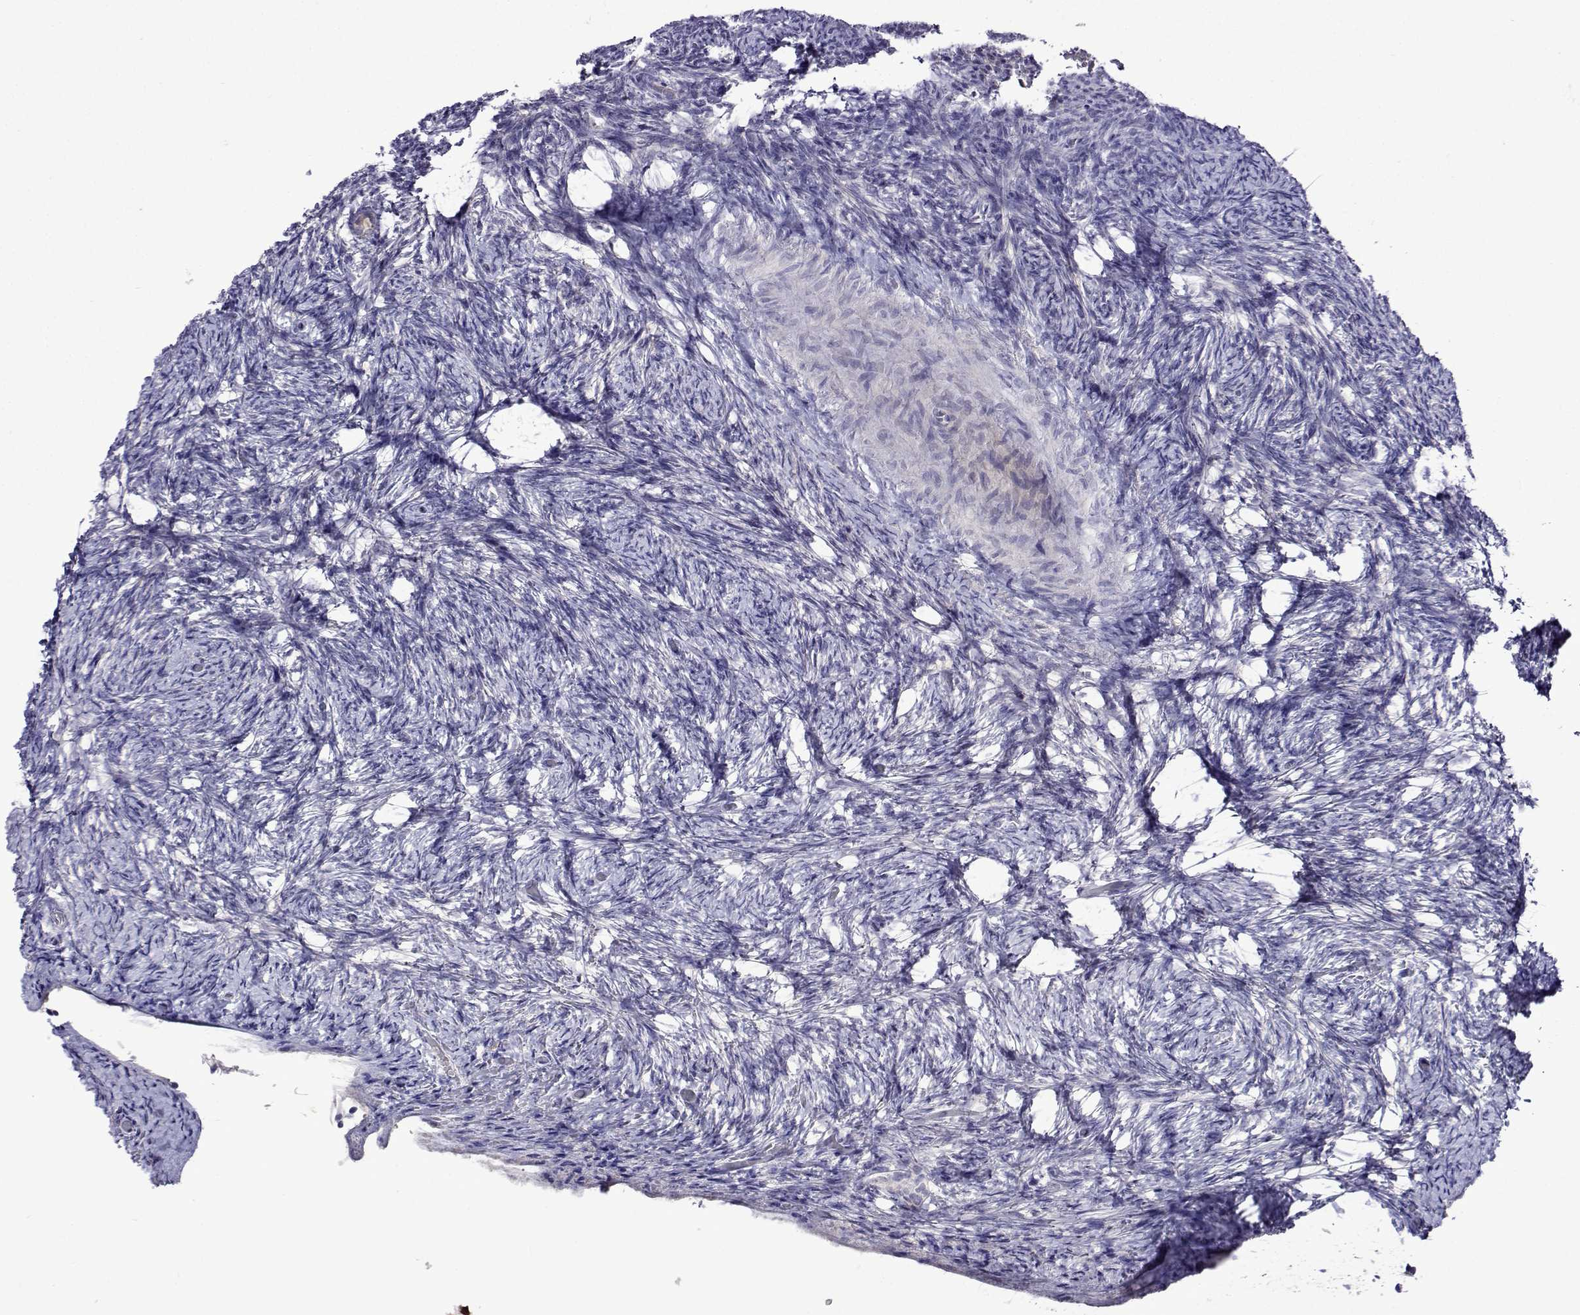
{"staining": {"intensity": "negative", "quantity": "none", "location": "none"}, "tissue": "ovary", "cell_type": "Ovarian stroma cells", "image_type": "normal", "snomed": [{"axis": "morphology", "description": "Normal tissue, NOS"}, {"axis": "topography", "description": "Ovary"}], "caption": "Histopathology image shows no protein expression in ovarian stroma cells of unremarkable ovary.", "gene": "SULT2A1", "patient": {"sex": "female", "age": 34}}